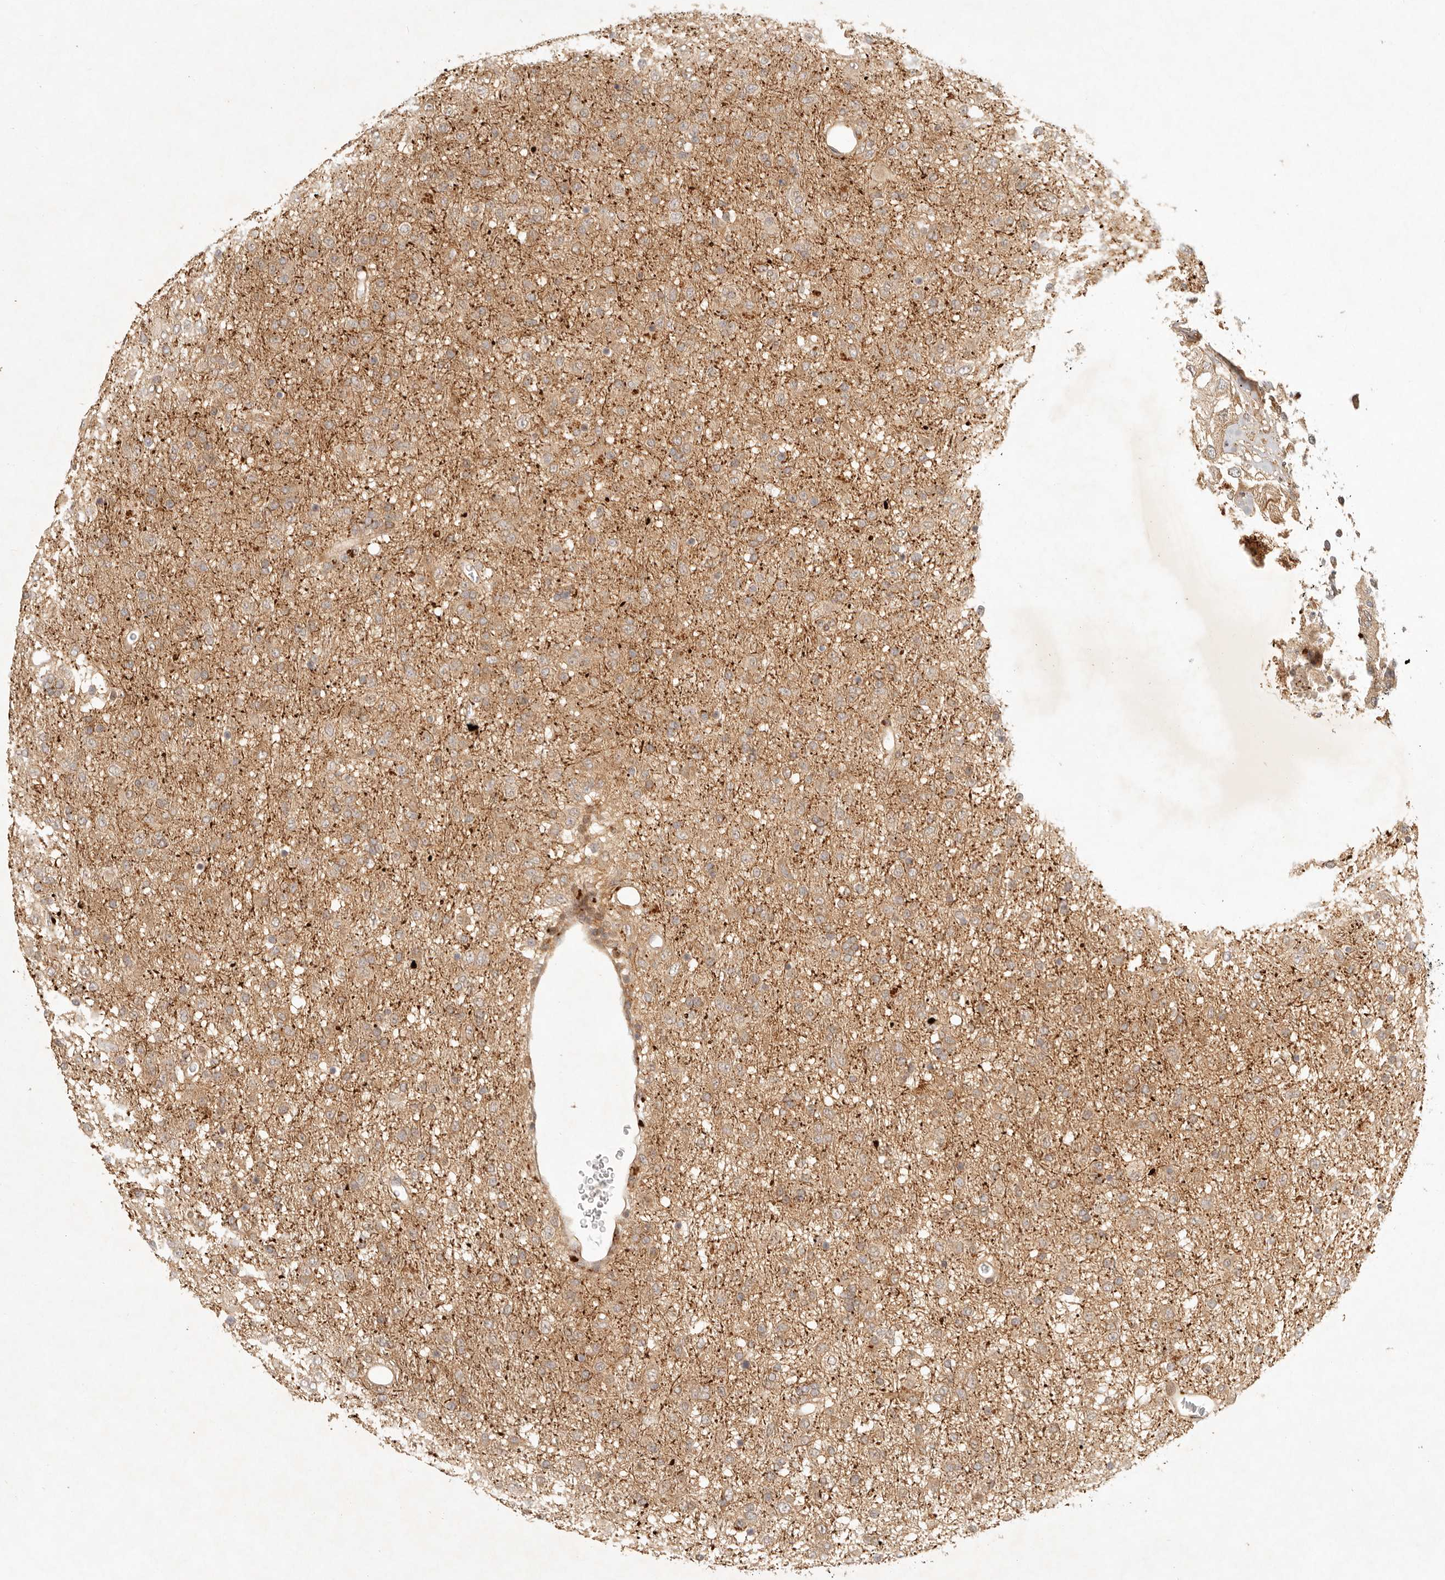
{"staining": {"intensity": "weak", "quantity": "<25%", "location": "cytoplasmic/membranous"}, "tissue": "glioma", "cell_type": "Tumor cells", "image_type": "cancer", "snomed": [{"axis": "morphology", "description": "Glioma, malignant, Low grade"}, {"axis": "topography", "description": "Brain"}], "caption": "Tumor cells show no significant positivity in low-grade glioma (malignant). (DAB IHC, high magnification).", "gene": "ANKRD61", "patient": {"sex": "male", "age": 65}}